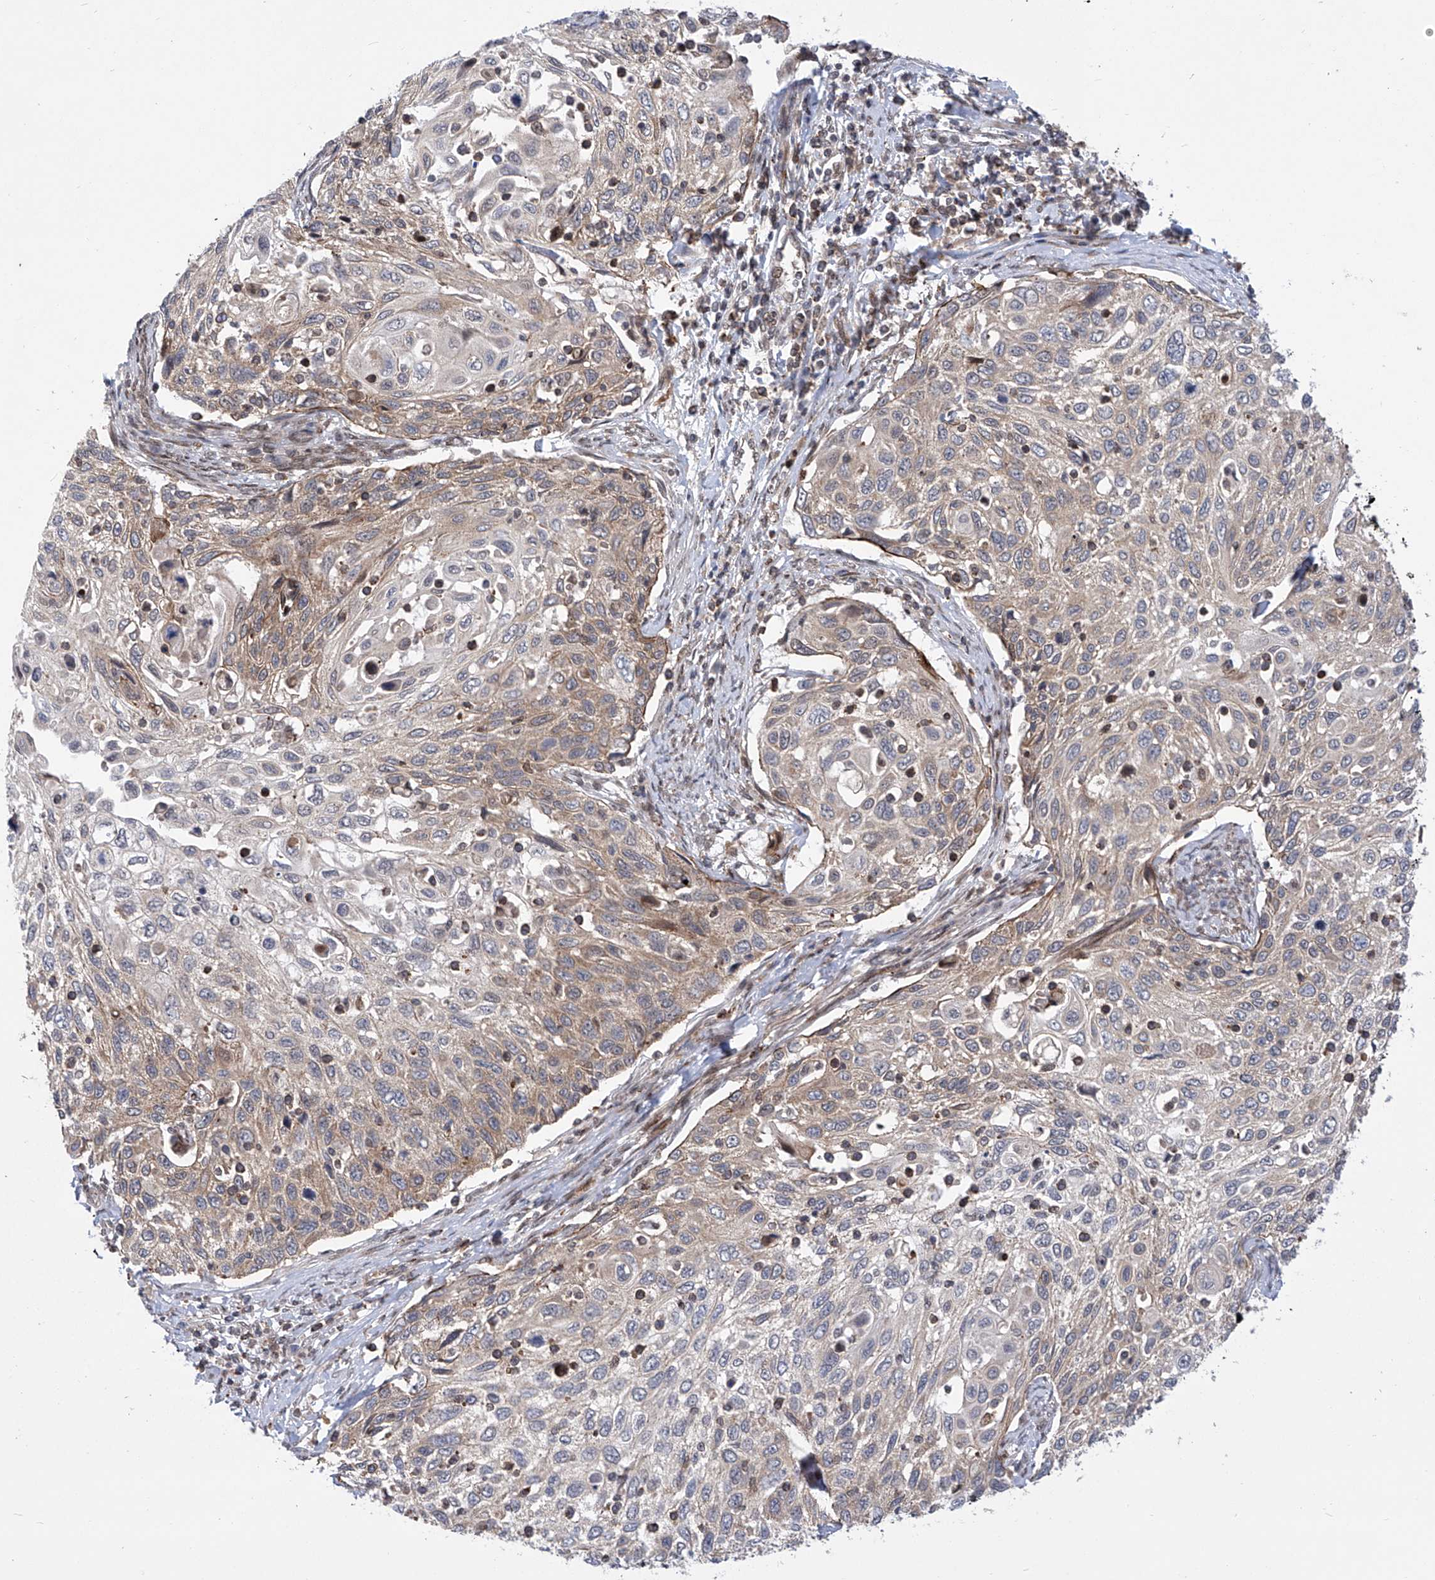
{"staining": {"intensity": "weak", "quantity": "25%-75%", "location": "cytoplasmic/membranous"}, "tissue": "cervical cancer", "cell_type": "Tumor cells", "image_type": "cancer", "snomed": [{"axis": "morphology", "description": "Squamous cell carcinoma, NOS"}, {"axis": "topography", "description": "Cervix"}], "caption": "Protein staining by immunohistochemistry reveals weak cytoplasmic/membranous expression in about 25%-75% of tumor cells in cervical squamous cell carcinoma.", "gene": "CEP290", "patient": {"sex": "female", "age": 70}}